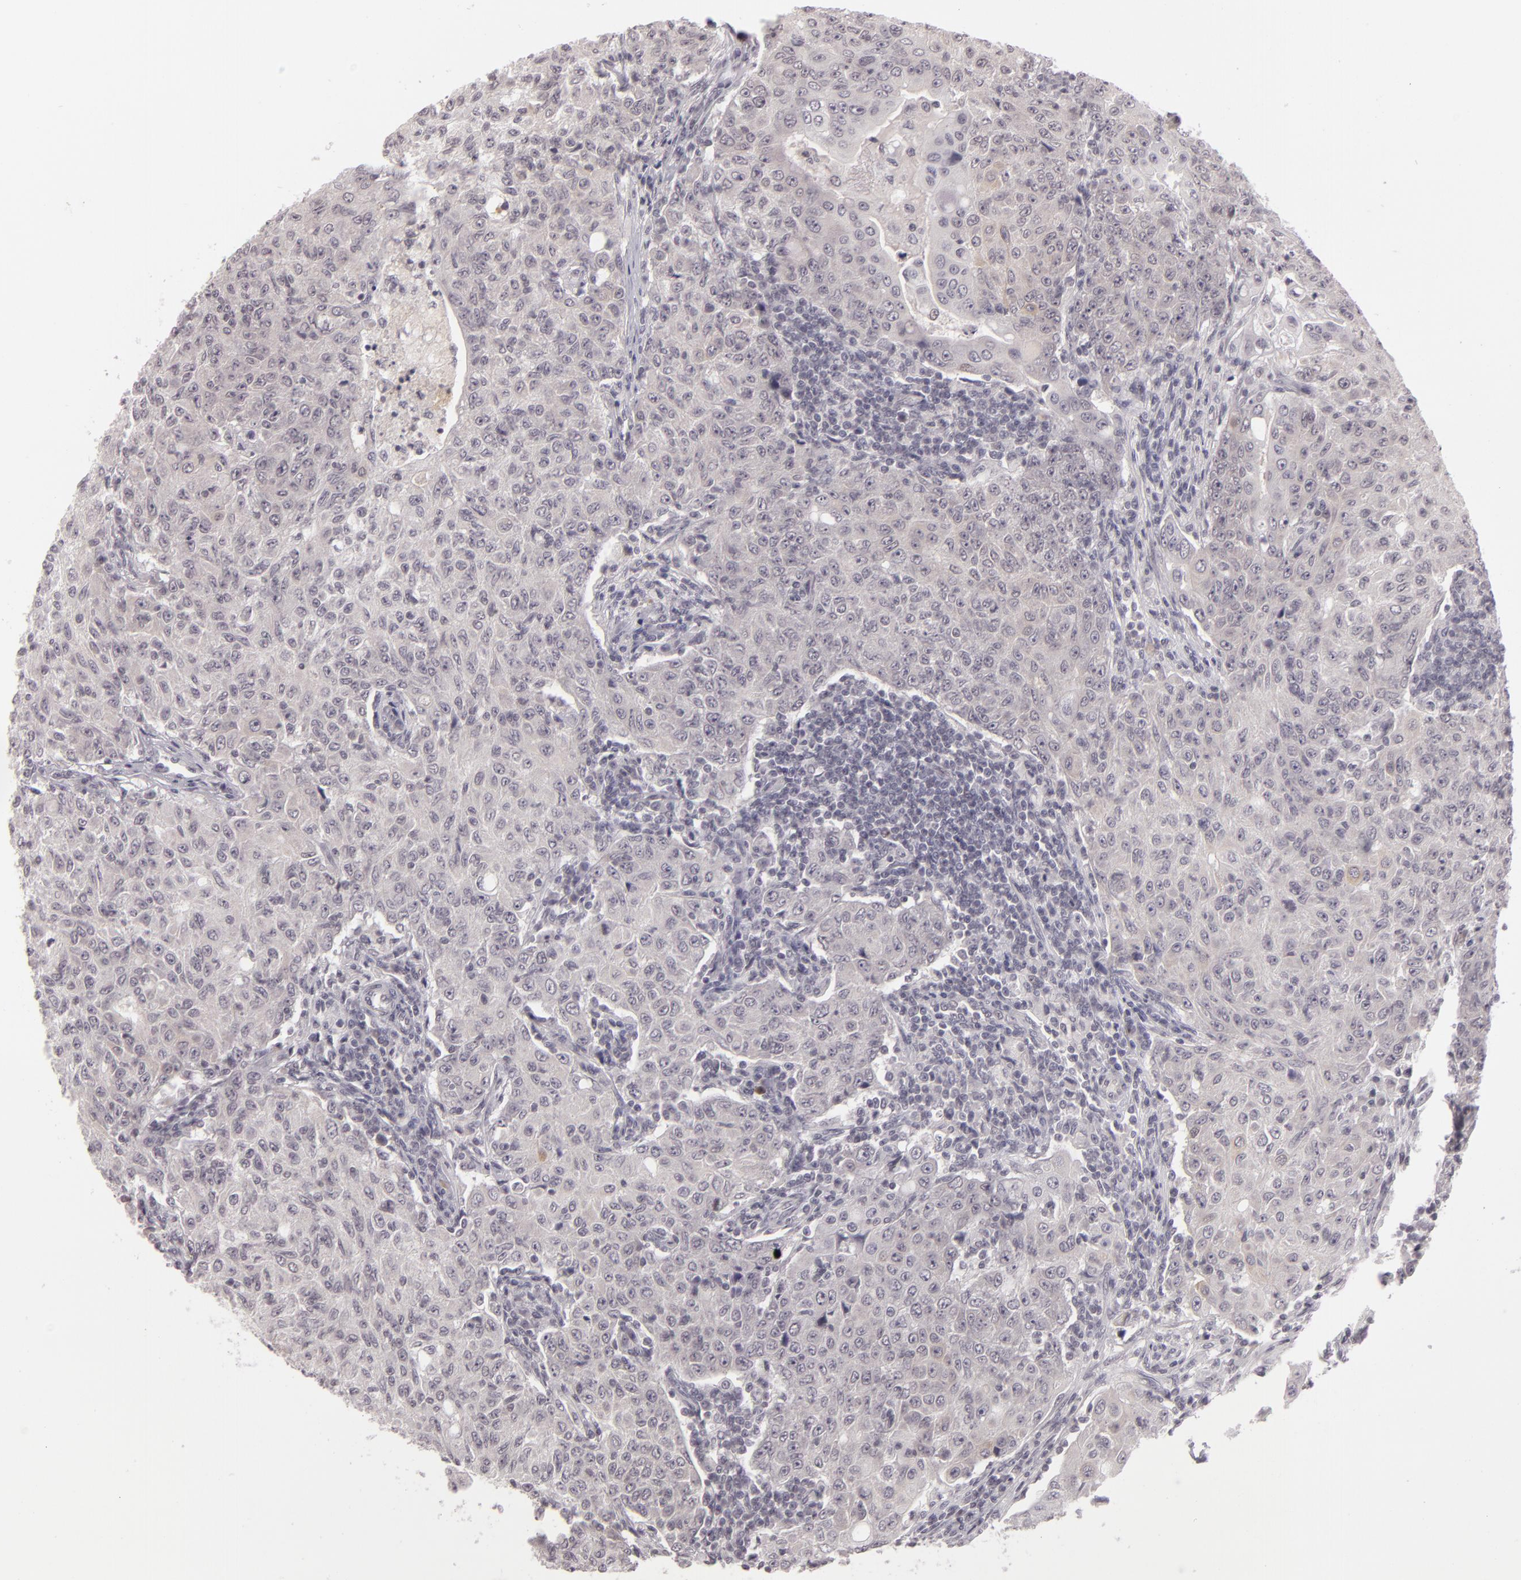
{"staining": {"intensity": "negative", "quantity": "none", "location": "none"}, "tissue": "lymph node", "cell_type": "Non-germinal center cells", "image_type": "normal", "snomed": [{"axis": "morphology", "description": "Normal tissue, NOS"}, {"axis": "topography", "description": "Lymph node"}], "caption": "Immunohistochemical staining of unremarkable lymph node shows no significant expression in non-germinal center cells. The staining was performed using DAB to visualize the protein expression in brown, while the nuclei were stained in blue with hematoxylin (Magnification: 20x).", "gene": "ZNF205", "patient": {"sex": "female", "age": 42}}